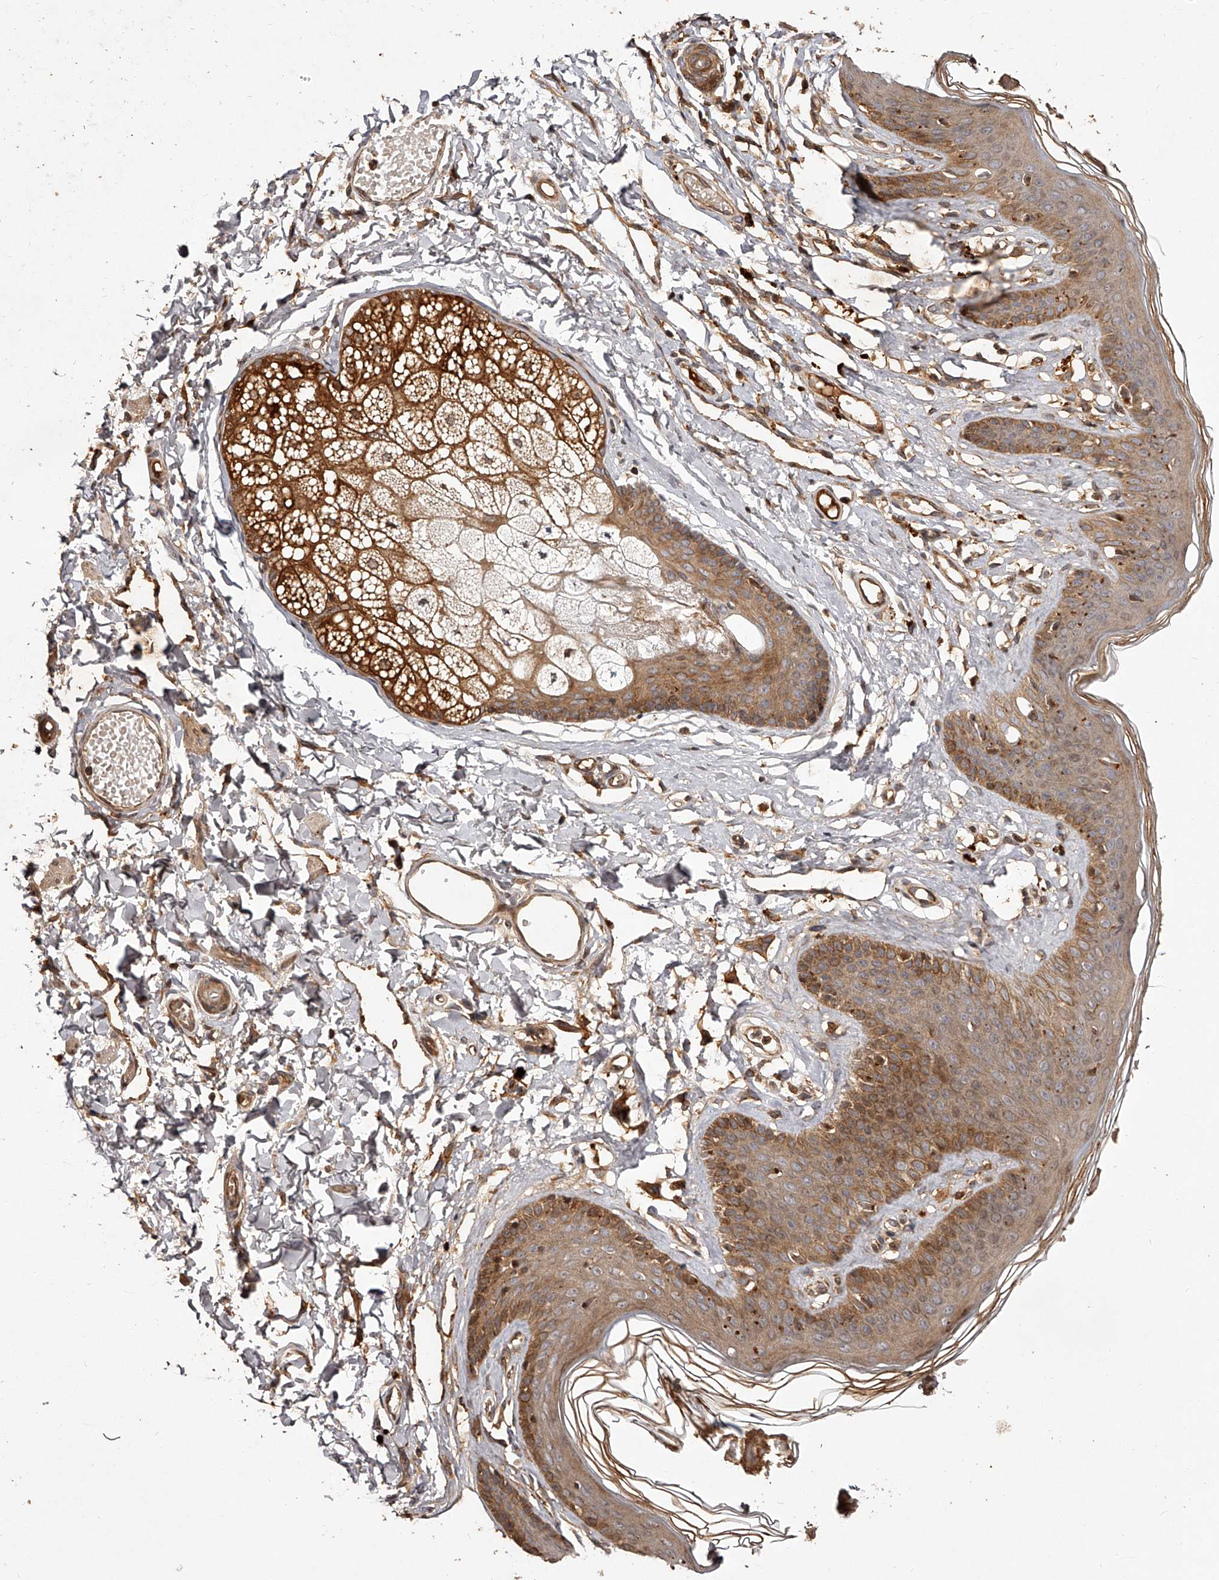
{"staining": {"intensity": "moderate", "quantity": ">75%", "location": "cytoplasmic/membranous"}, "tissue": "skin", "cell_type": "Epidermal cells", "image_type": "normal", "snomed": [{"axis": "morphology", "description": "Normal tissue, NOS"}, {"axis": "morphology", "description": "Squamous cell carcinoma, NOS"}, {"axis": "topography", "description": "Vulva"}], "caption": "Immunohistochemistry (IHC) staining of unremarkable skin, which reveals medium levels of moderate cytoplasmic/membranous expression in approximately >75% of epidermal cells indicating moderate cytoplasmic/membranous protein positivity. The staining was performed using DAB (brown) for protein detection and nuclei were counterstained in hematoxylin (blue).", "gene": "CRYZL1", "patient": {"sex": "female", "age": 85}}